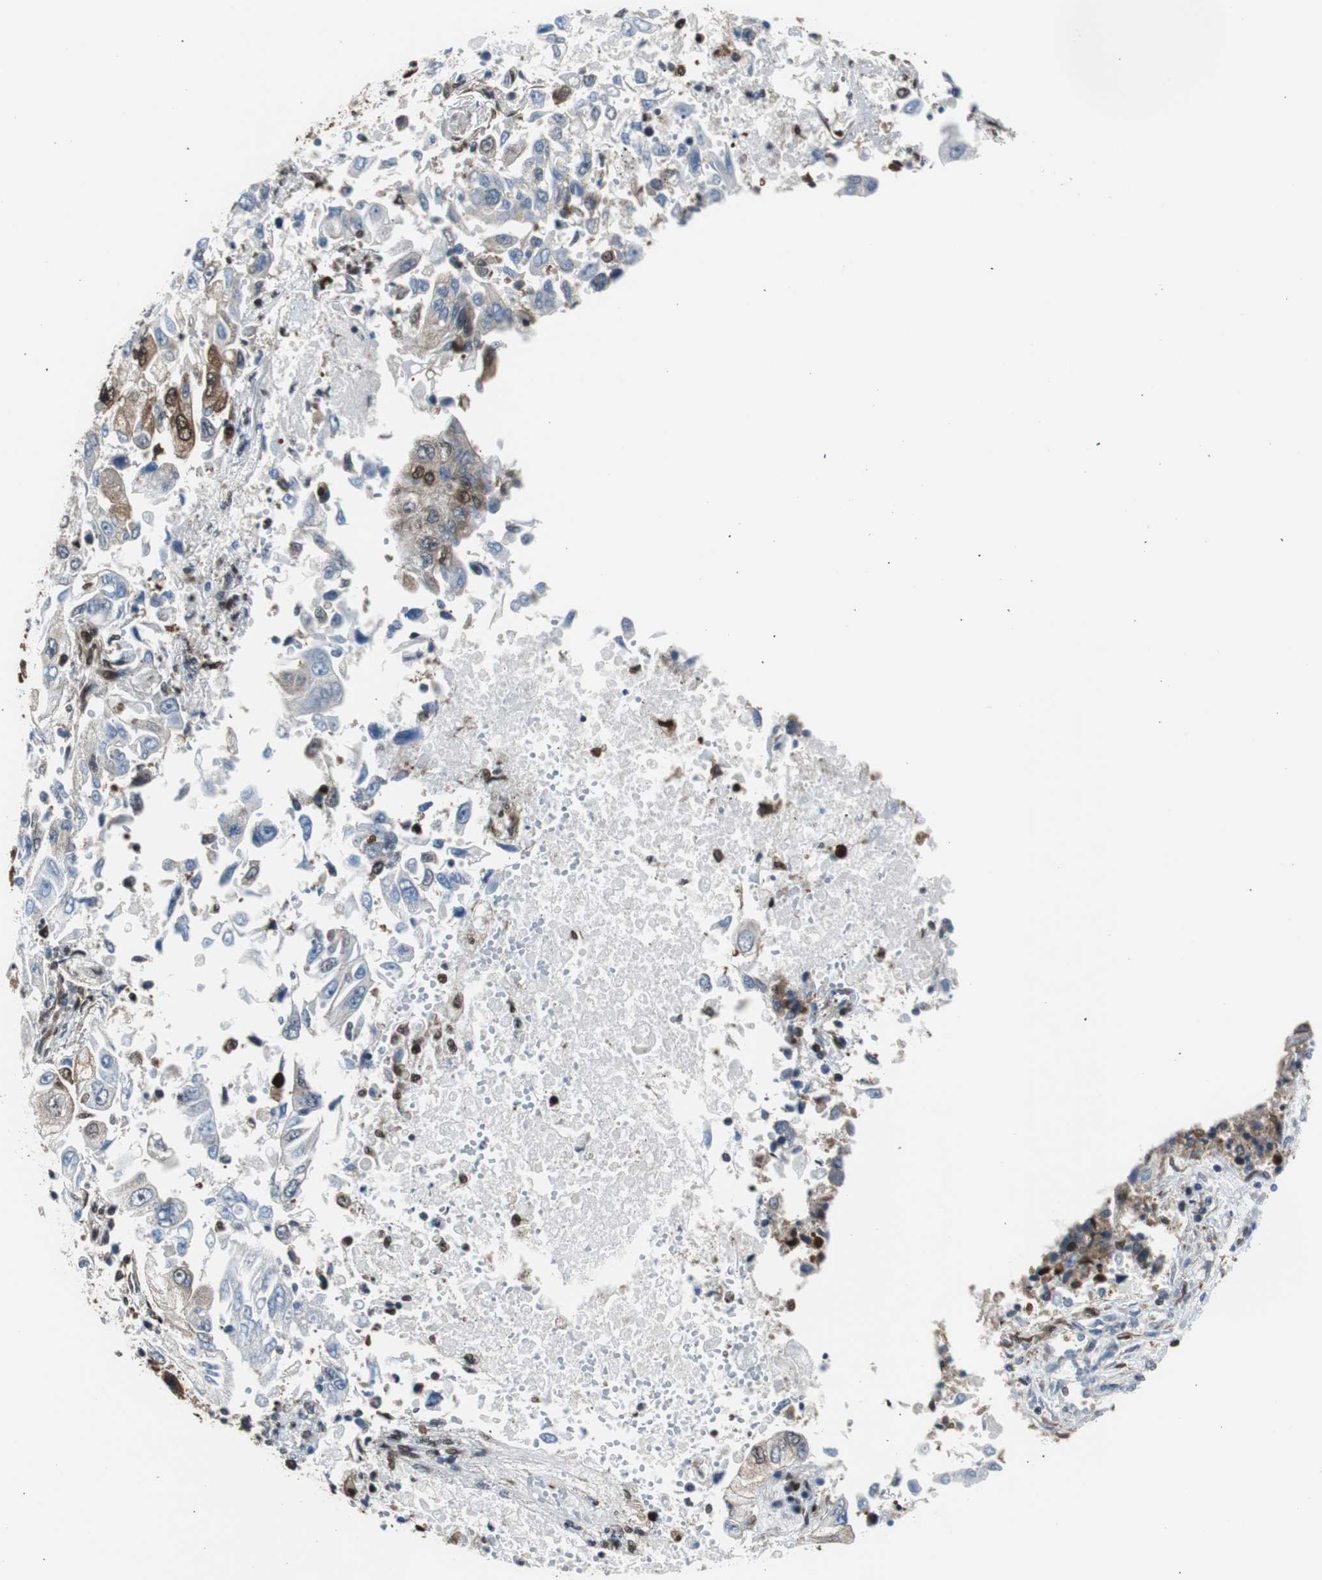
{"staining": {"intensity": "weak", "quantity": "25%-75%", "location": "cytoplasmic/membranous"}, "tissue": "lung cancer", "cell_type": "Tumor cells", "image_type": "cancer", "snomed": [{"axis": "morphology", "description": "Adenocarcinoma, NOS"}, {"axis": "topography", "description": "Lung"}], "caption": "Protein expression analysis of human lung cancer reveals weak cytoplasmic/membranous positivity in approximately 25%-75% of tumor cells. Immunohistochemistry stains the protein of interest in brown and the nuclei are stained blue.", "gene": "VCP", "patient": {"sex": "male", "age": 84}}